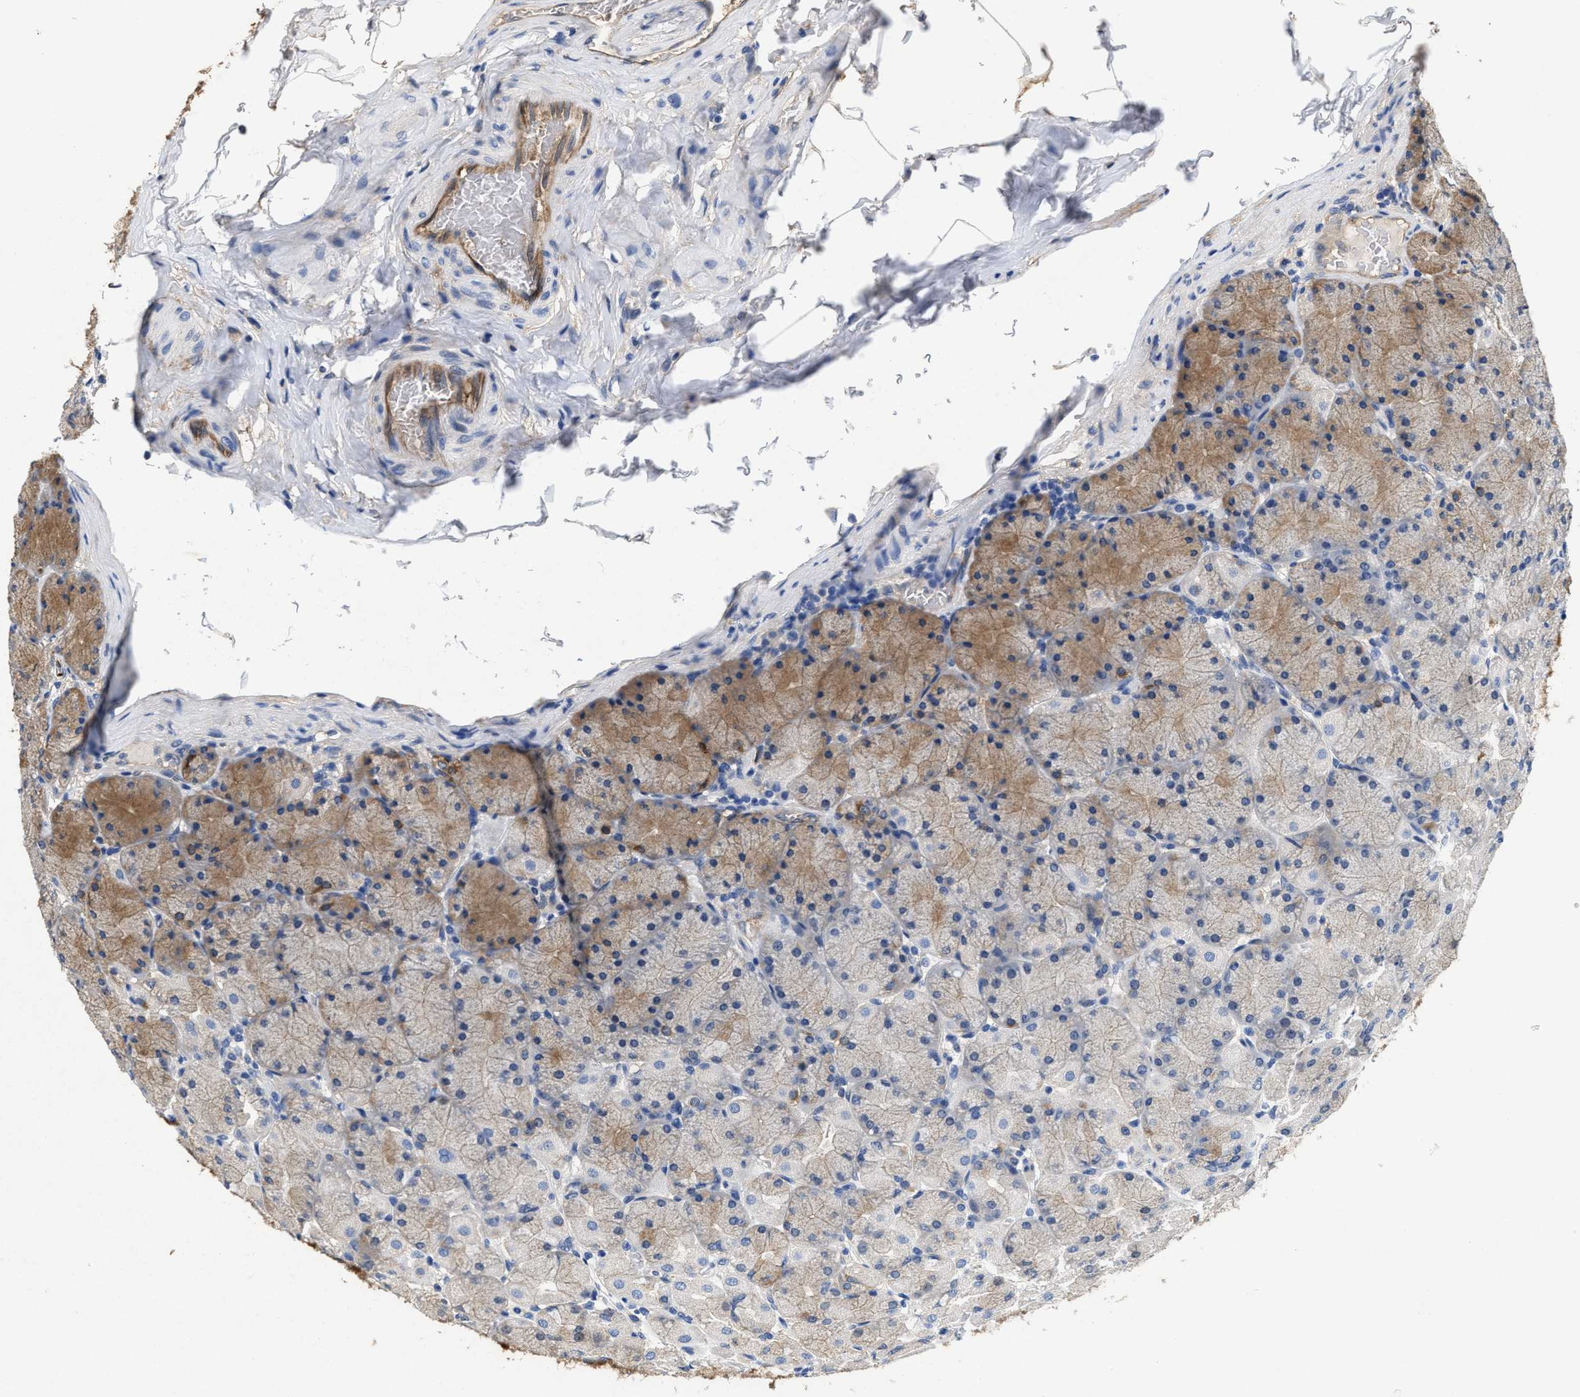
{"staining": {"intensity": "strong", "quantity": "25%-75%", "location": "cytoplasmic/membranous"}, "tissue": "stomach", "cell_type": "Glandular cells", "image_type": "normal", "snomed": [{"axis": "morphology", "description": "Normal tissue, NOS"}, {"axis": "topography", "description": "Stomach, upper"}], "caption": "Approximately 25%-75% of glandular cells in benign human stomach show strong cytoplasmic/membranous protein positivity as visualized by brown immunohistochemical staining.", "gene": "PEG10", "patient": {"sex": "female", "age": 56}}